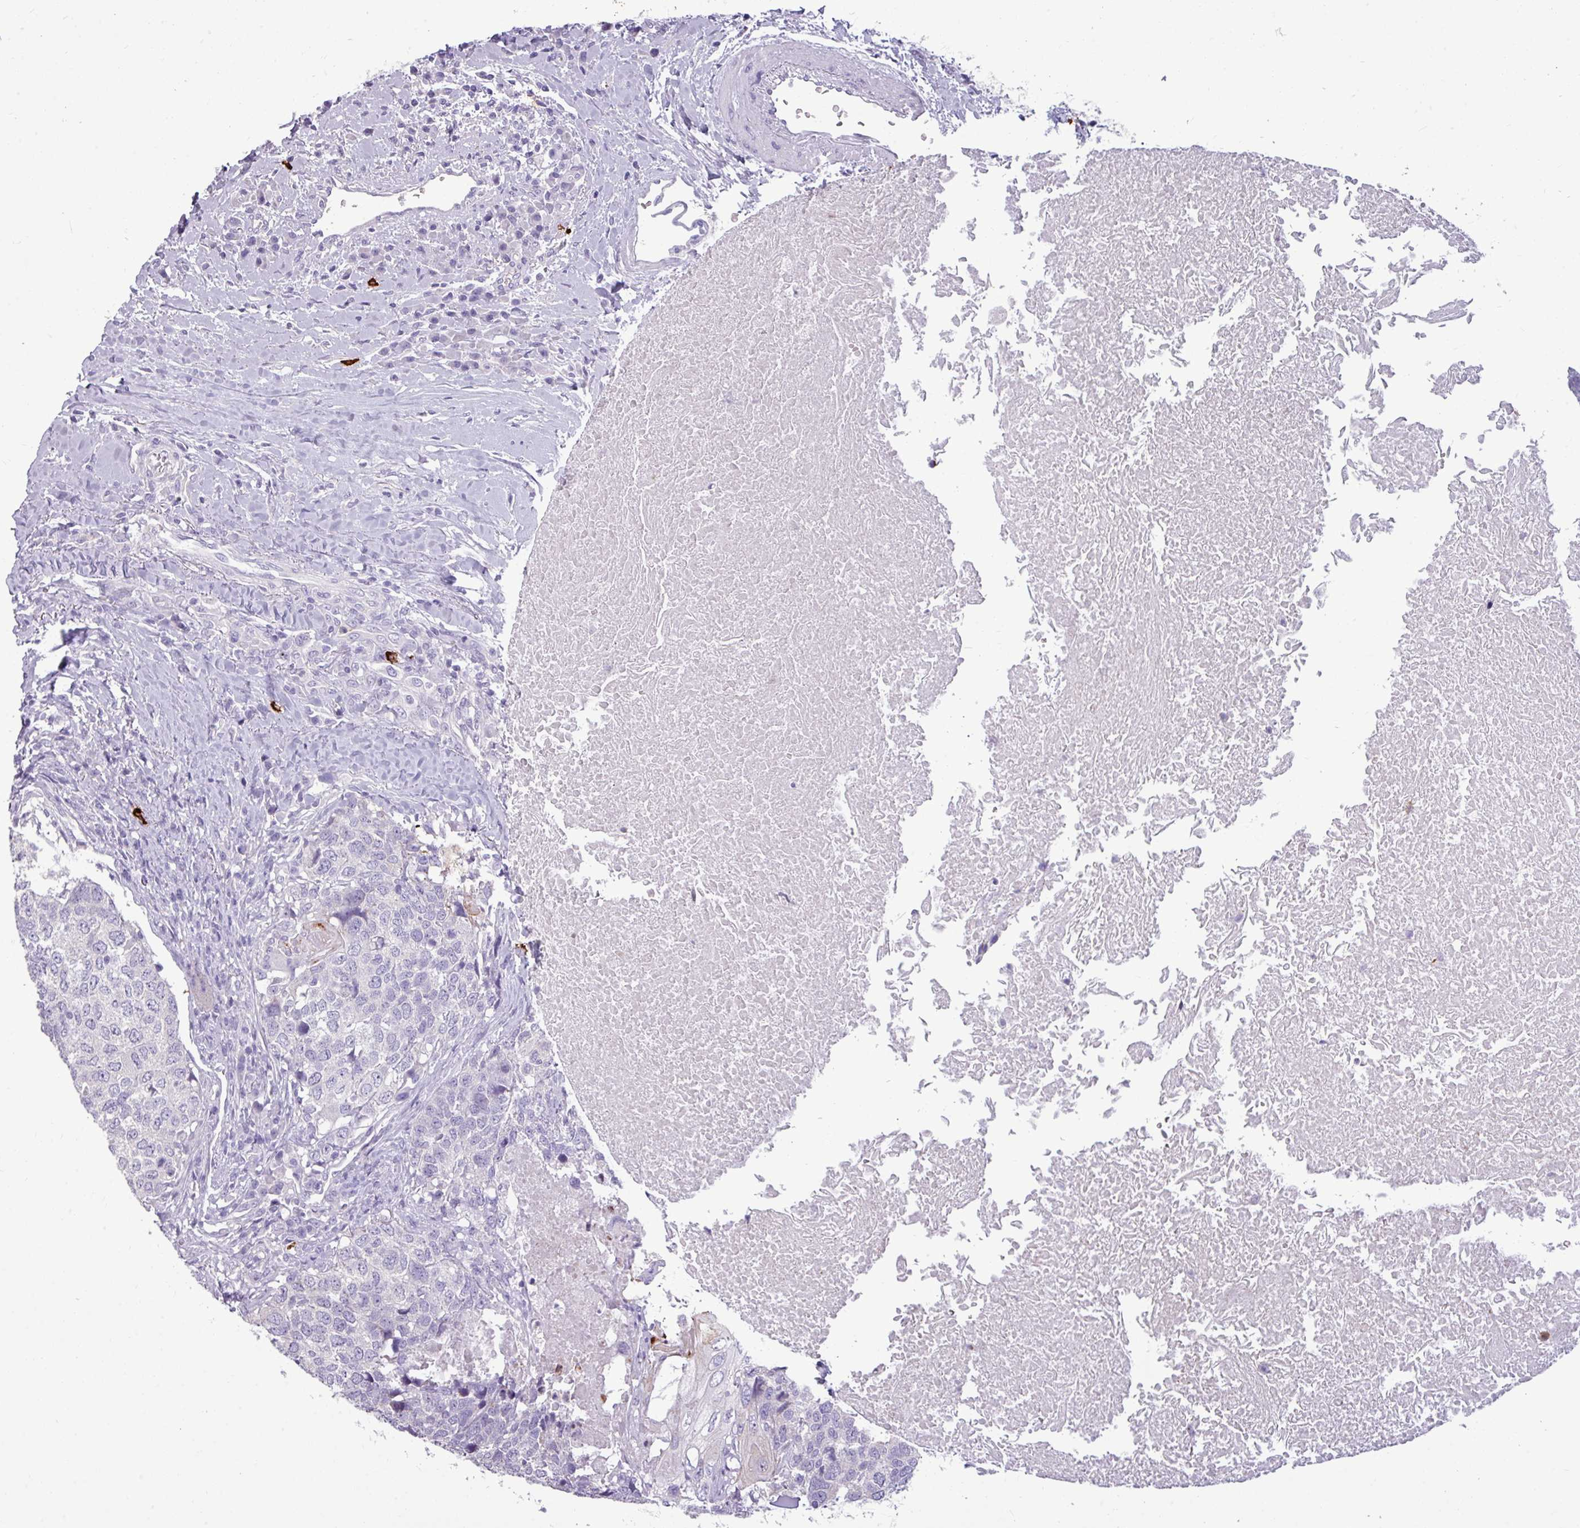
{"staining": {"intensity": "negative", "quantity": "none", "location": "none"}, "tissue": "head and neck cancer", "cell_type": "Tumor cells", "image_type": "cancer", "snomed": [{"axis": "morphology", "description": "Squamous cell carcinoma, NOS"}, {"axis": "morphology", "description": "Squamous cell carcinoma, metastatic, NOS"}, {"axis": "topography", "description": "Lymph node"}, {"axis": "topography", "description": "Head-Neck"}], "caption": "High magnification brightfield microscopy of head and neck squamous cell carcinoma stained with DAB (3,3'-diaminobenzidine) (brown) and counterstained with hematoxylin (blue): tumor cells show no significant positivity.", "gene": "TRIM39", "patient": {"sex": "male", "age": 62}}